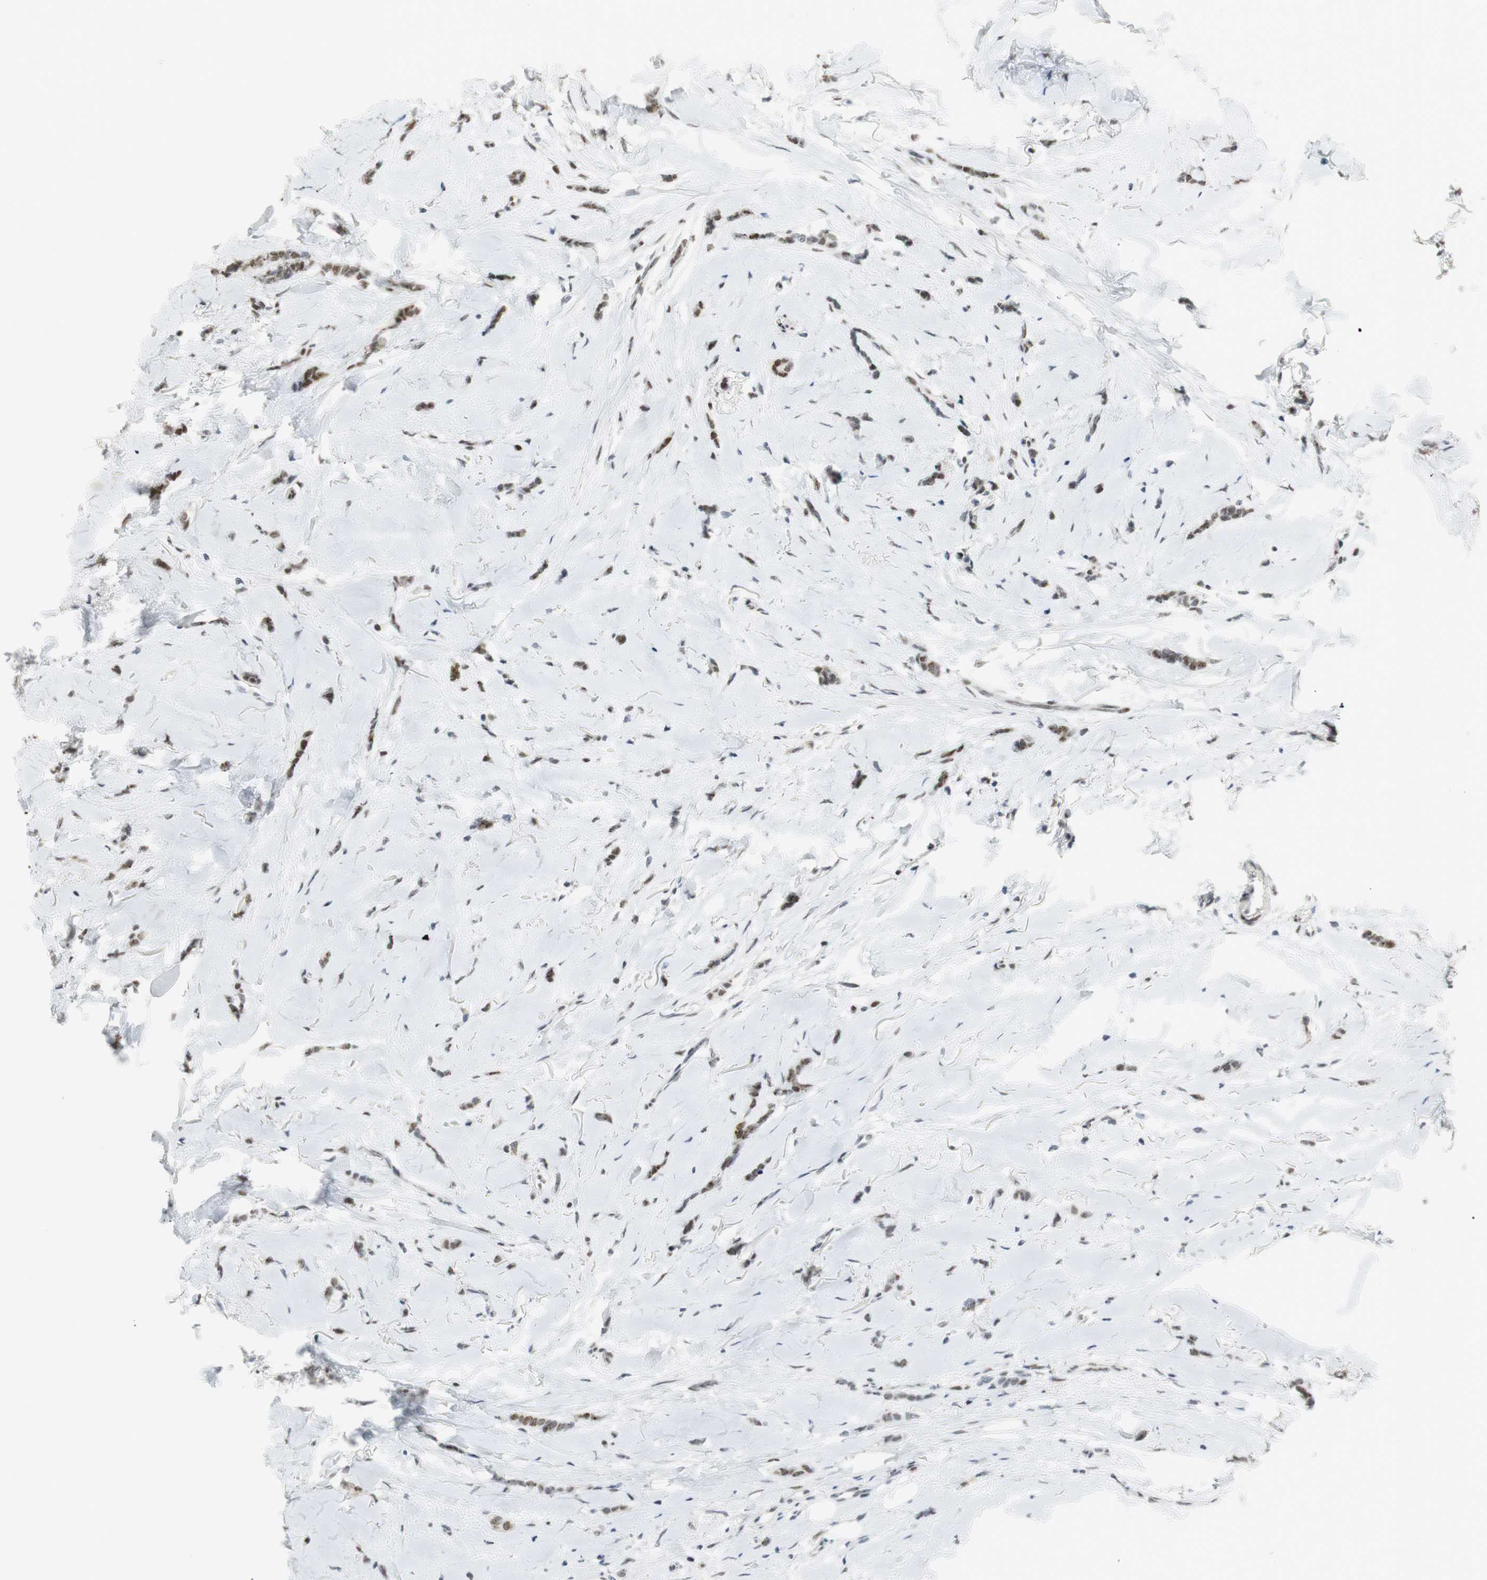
{"staining": {"intensity": "moderate", "quantity": ">75%", "location": "nuclear"}, "tissue": "breast cancer", "cell_type": "Tumor cells", "image_type": "cancer", "snomed": [{"axis": "morphology", "description": "Lobular carcinoma"}, {"axis": "topography", "description": "Skin"}, {"axis": "topography", "description": "Breast"}], "caption": "DAB immunohistochemical staining of human breast cancer (lobular carcinoma) displays moderate nuclear protein positivity in about >75% of tumor cells.", "gene": "BMI1", "patient": {"sex": "female", "age": 46}}